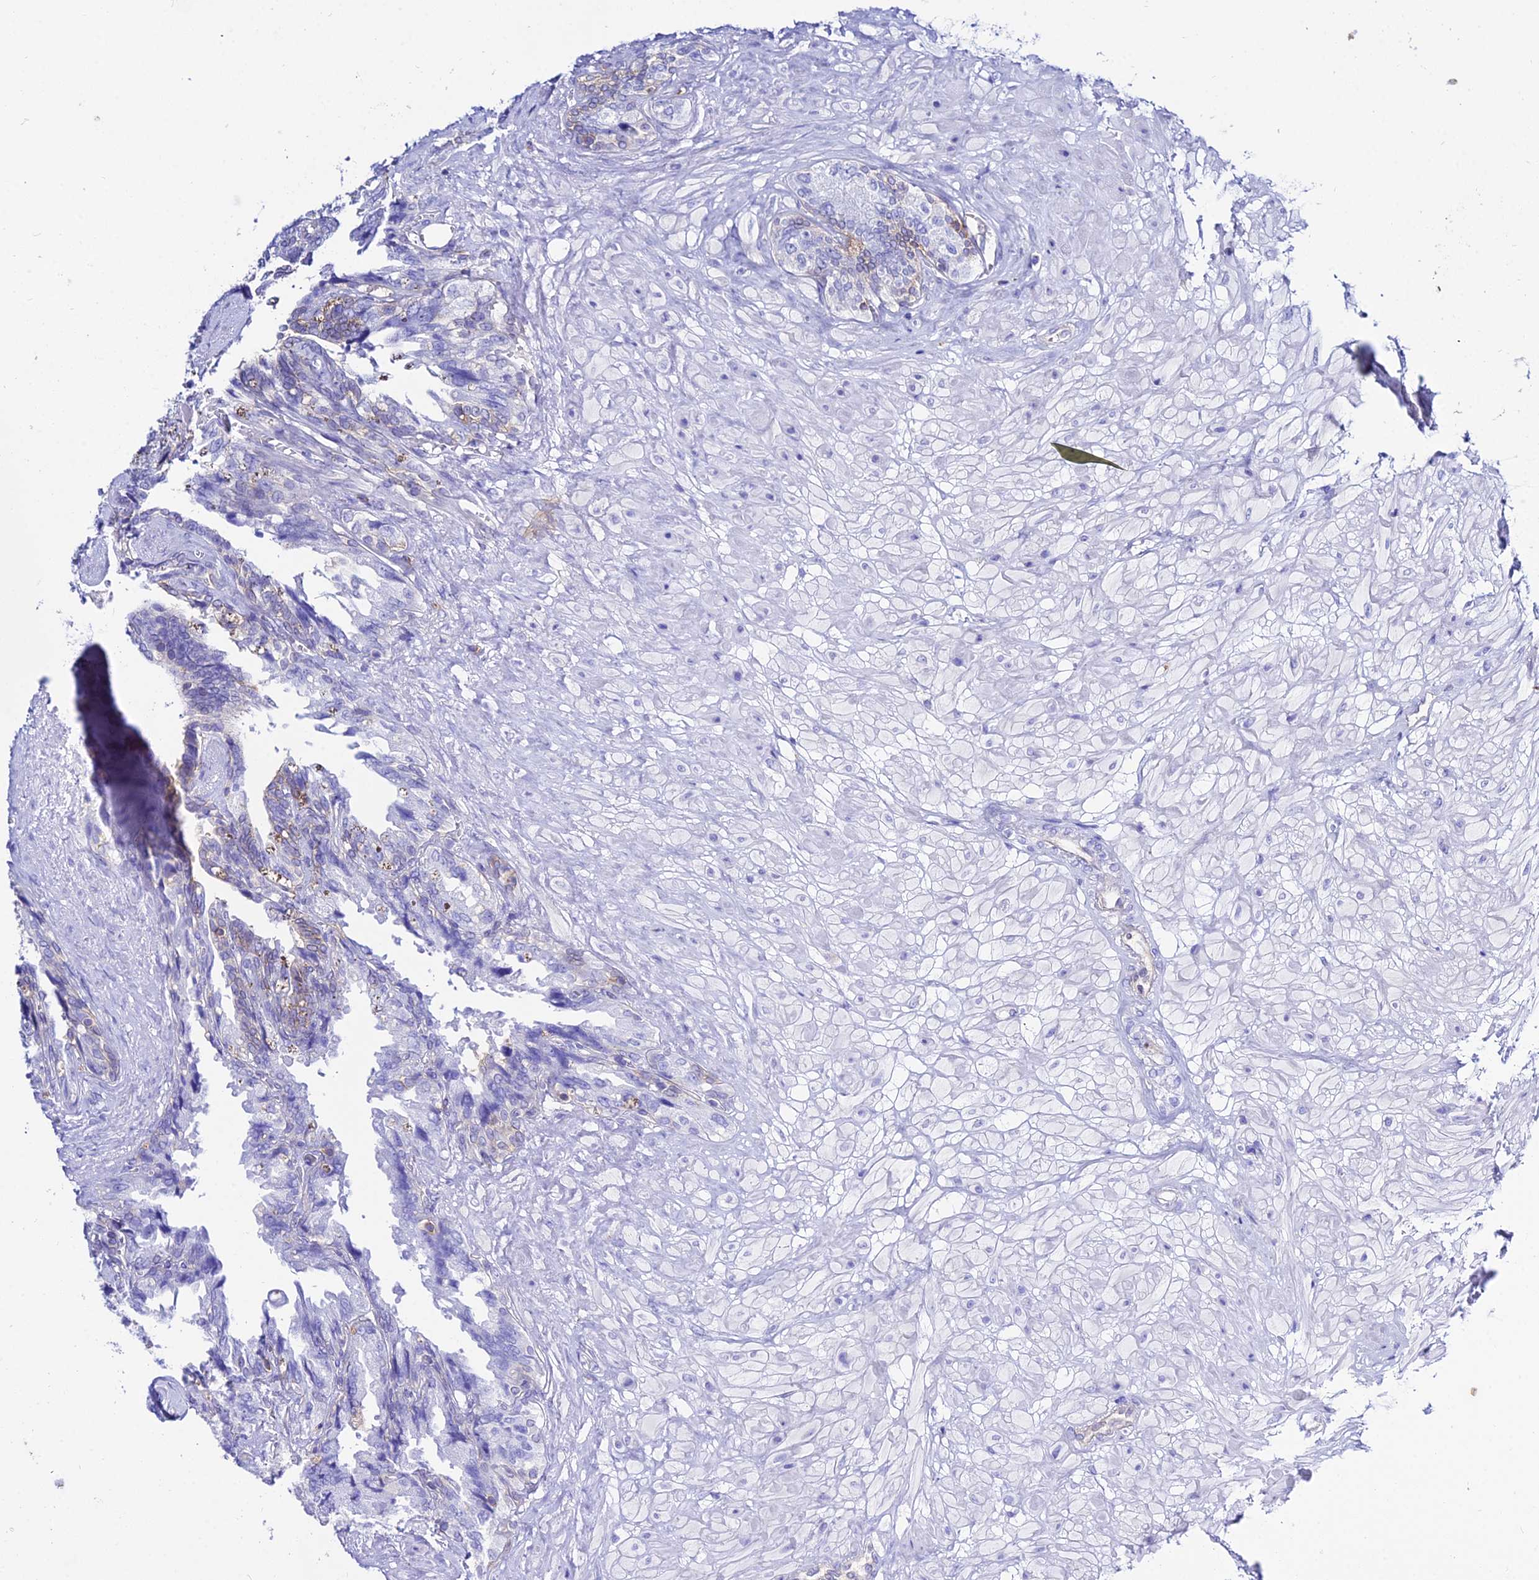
{"staining": {"intensity": "negative", "quantity": "none", "location": "none"}, "tissue": "seminal vesicle", "cell_type": "Glandular cells", "image_type": "normal", "snomed": [{"axis": "morphology", "description": "Normal tissue, NOS"}, {"axis": "topography", "description": "Seminal veicle"}, {"axis": "topography", "description": "Peripheral nerve tissue"}], "caption": "Histopathology image shows no significant protein staining in glandular cells of unremarkable seminal vesicle. (Brightfield microscopy of DAB (3,3'-diaminobenzidine) IHC at high magnification).", "gene": "S100A16", "patient": {"sex": "male", "age": 60}}